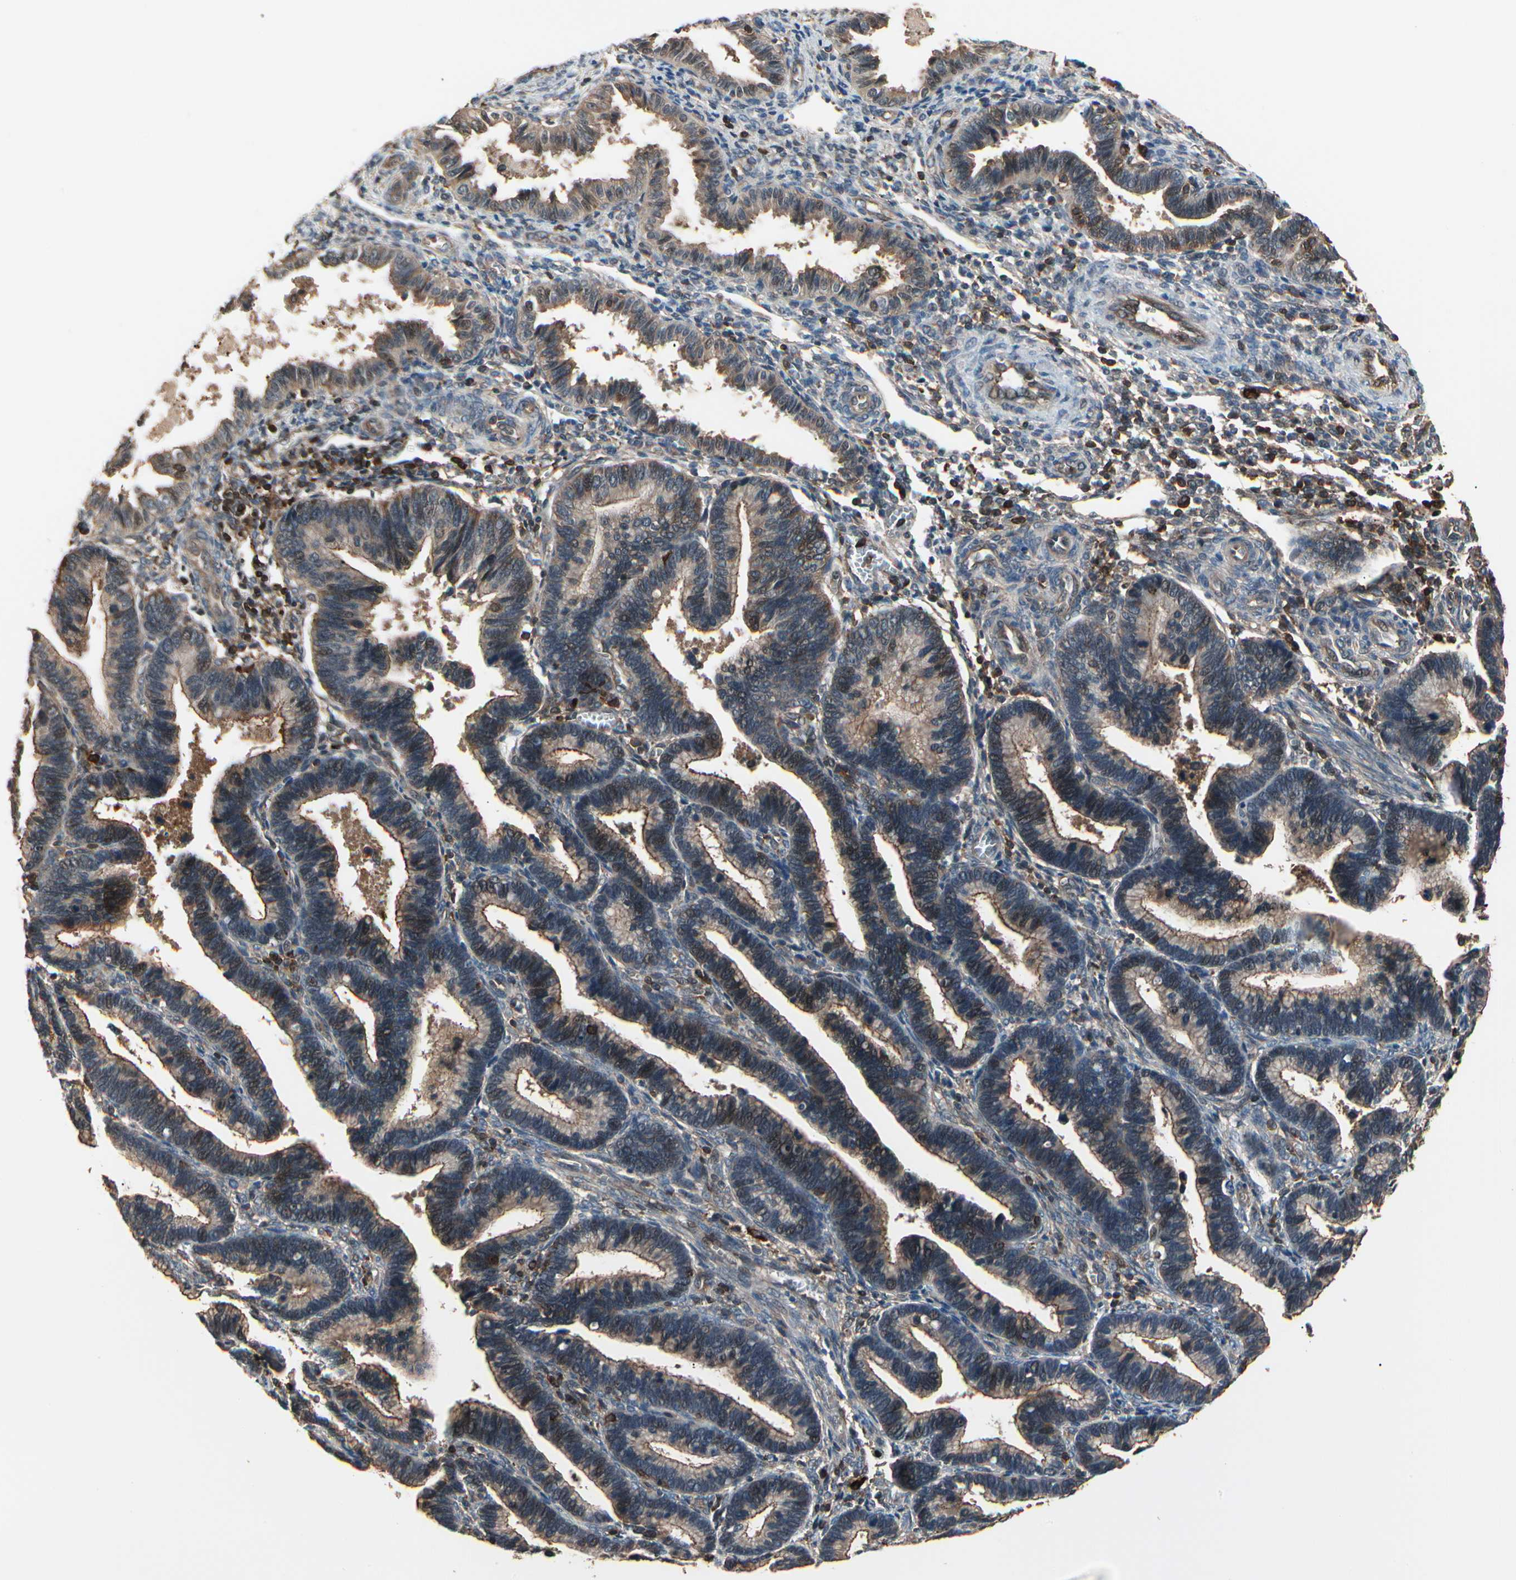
{"staining": {"intensity": "weak", "quantity": ">75%", "location": "cytoplasmic/membranous"}, "tissue": "endometrium", "cell_type": "Cells in endometrial stroma", "image_type": "normal", "snomed": [{"axis": "morphology", "description": "Normal tissue, NOS"}, {"axis": "topography", "description": "Endometrium"}], "caption": "Protein analysis of unremarkable endometrium shows weak cytoplasmic/membranous expression in about >75% of cells in endometrial stroma.", "gene": "MAPK13", "patient": {"sex": "female", "age": 36}}